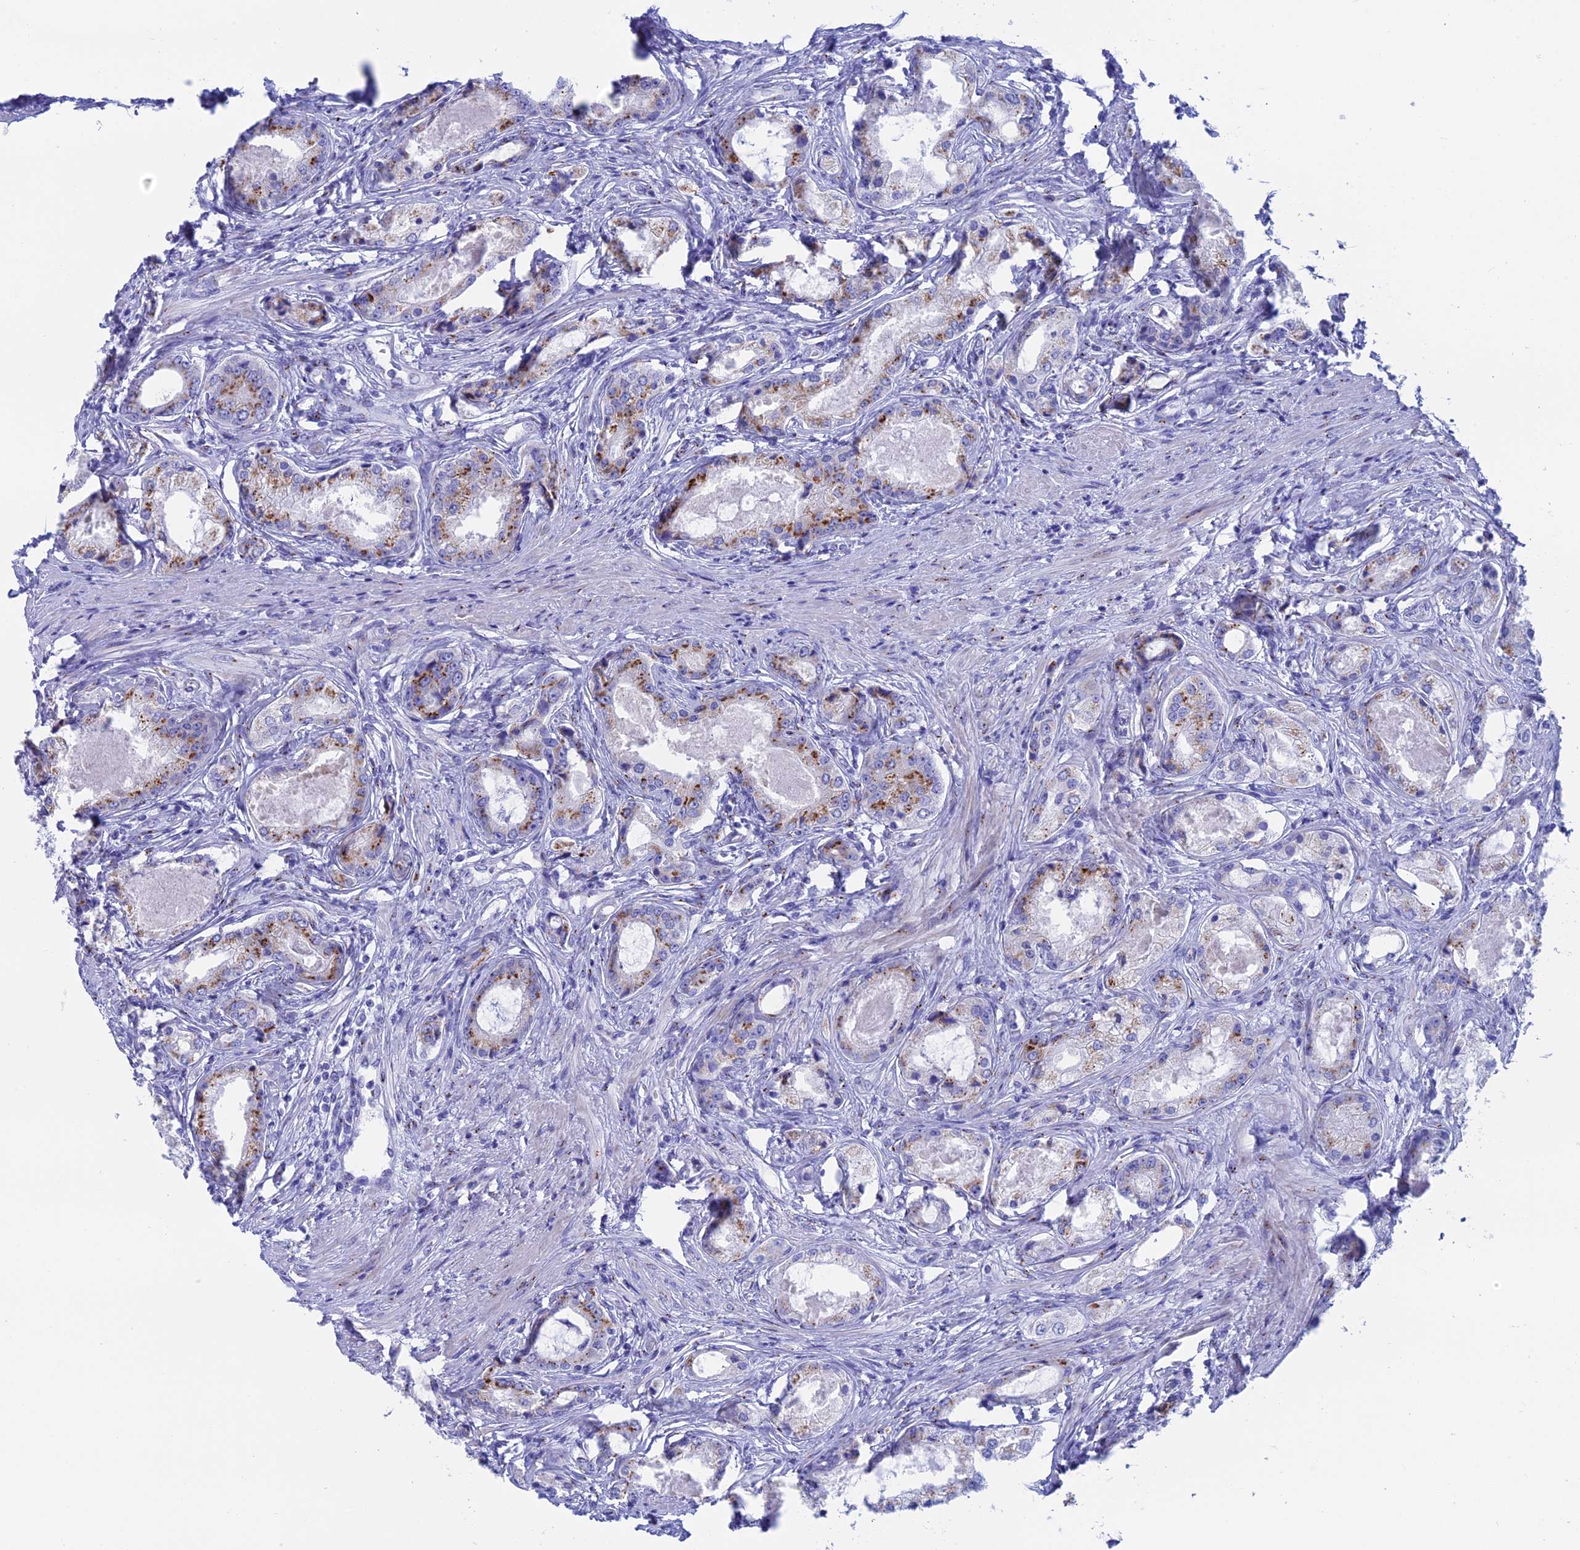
{"staining": {"intensity": "moderate", "quantity": "<25%", "location": "cytoplasmic/membranous"}, "tissue": "prostate cancer", "cell_type": "Tumor cells", "image_type": "cancer", "snomed": [{"axis": "morphology", "description": "Adenocarcinoma, Low grade"}, {"axis": "topography", "description": "Prostate"}], "caption": "Human prostate adenocarcinoma (low-grade) stained with a brown dye displays moderate cytoplasmic/membranous positive staining in approximately <25% of tumor cells.", "gene": "ERICH4", "patient": {"sex": "male", "age": 68}}